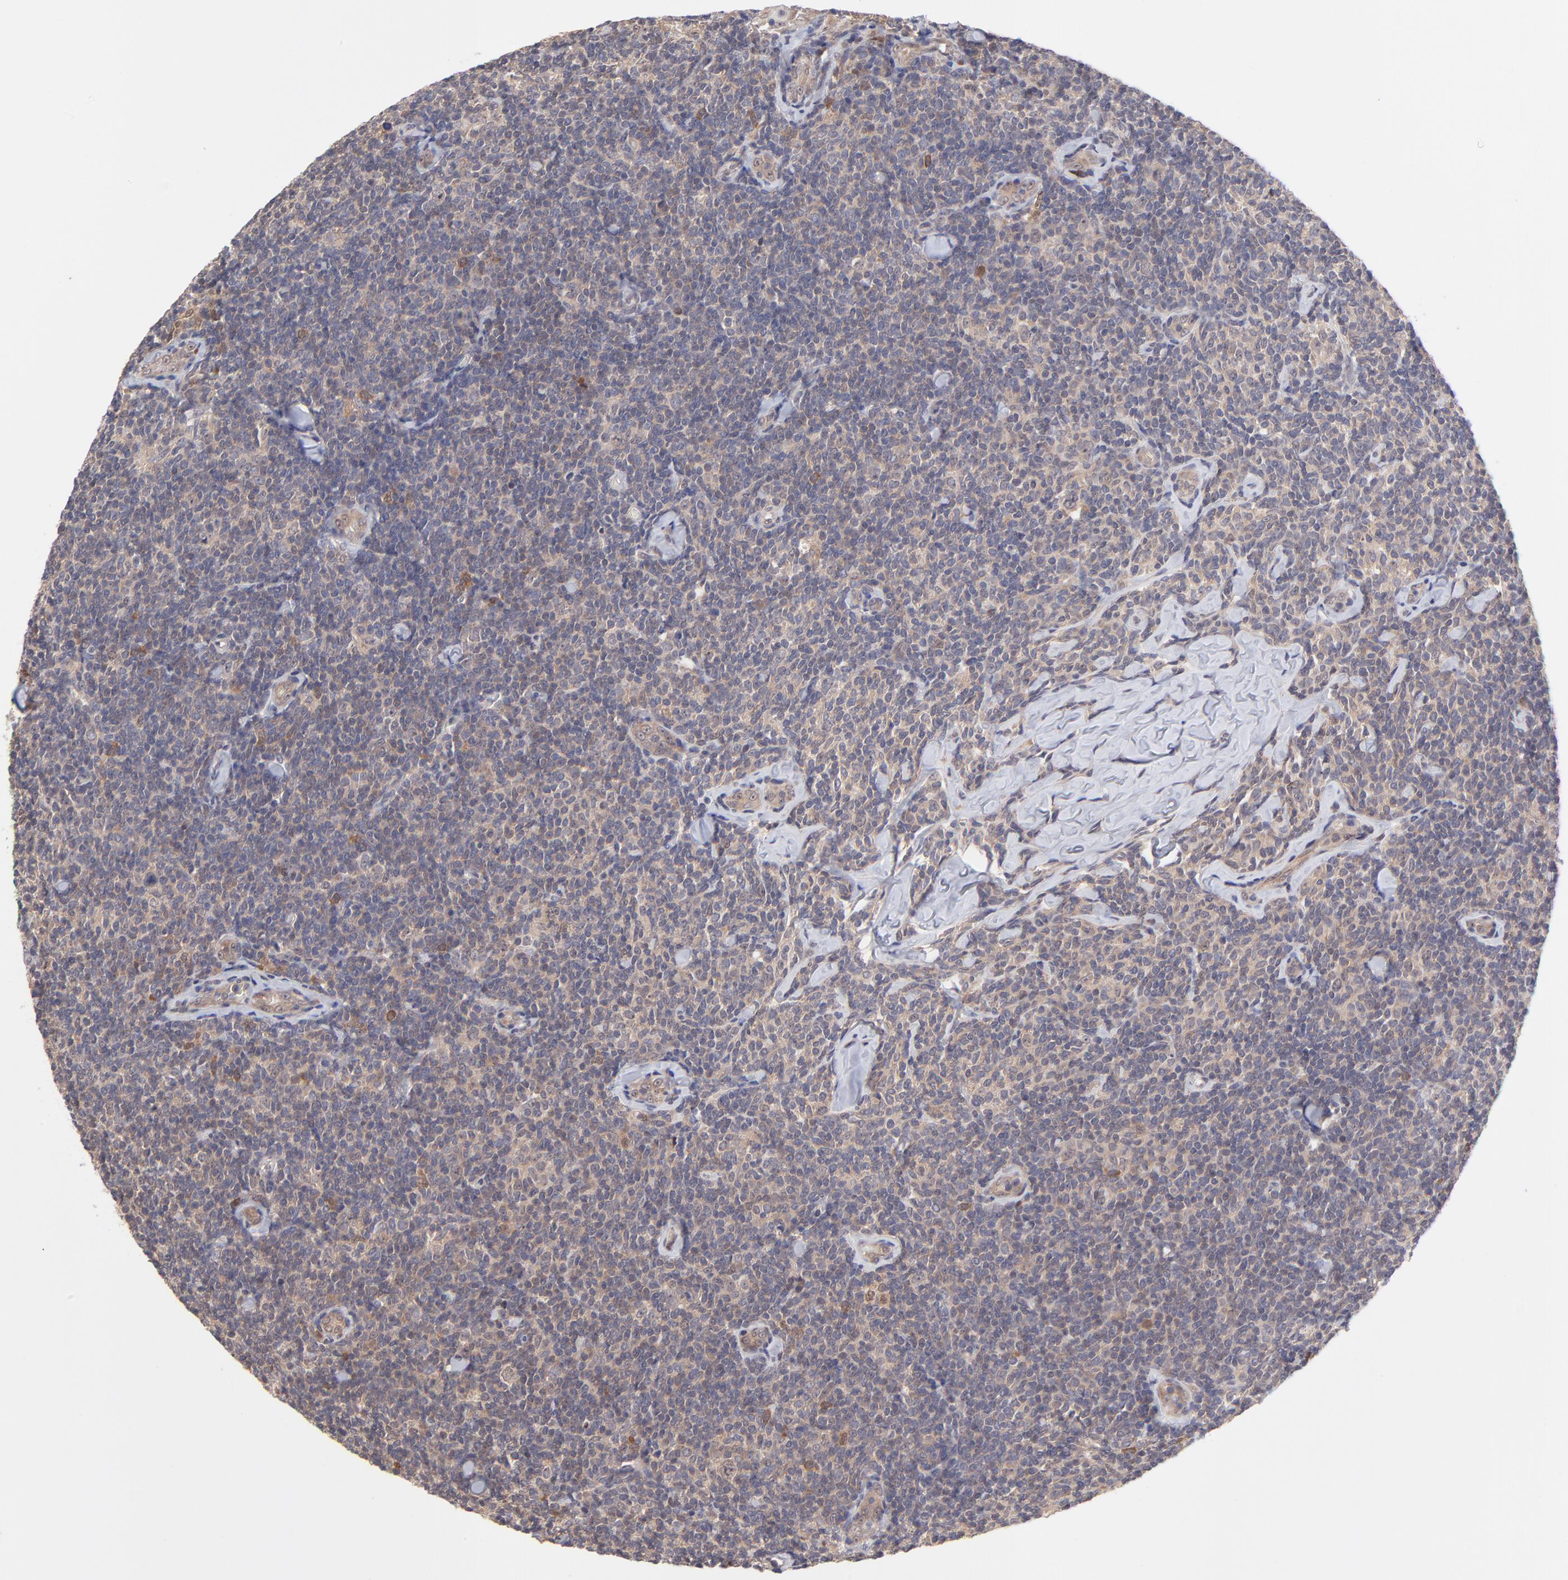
{"staining": {"intensity": "weak", "quantity": ">75%", "location": "cytoplasmic/membranous"}, "tissue": "lymphoma", "cell_type": "Tumor cells", "image_type": "cancer", "snomed": [{"axis": "morphology", "description": "Malignant lymphoma, non-Hodgkin's type, Low grade"}, {"axis": "topography", "description": "Lymph node"}], "caption": "Malignant lymphoma, non-Hodgkin's type (low-grade) was stained to show a protein in brown. There is low levels of weak cytoplasmic/membranous expression in about >75% of tumor cells. The protein is shown in brown color, while the nuclei are stained blue.", "gene": "UBE2E3", "patient": {"sex": "female", "age": 56}}